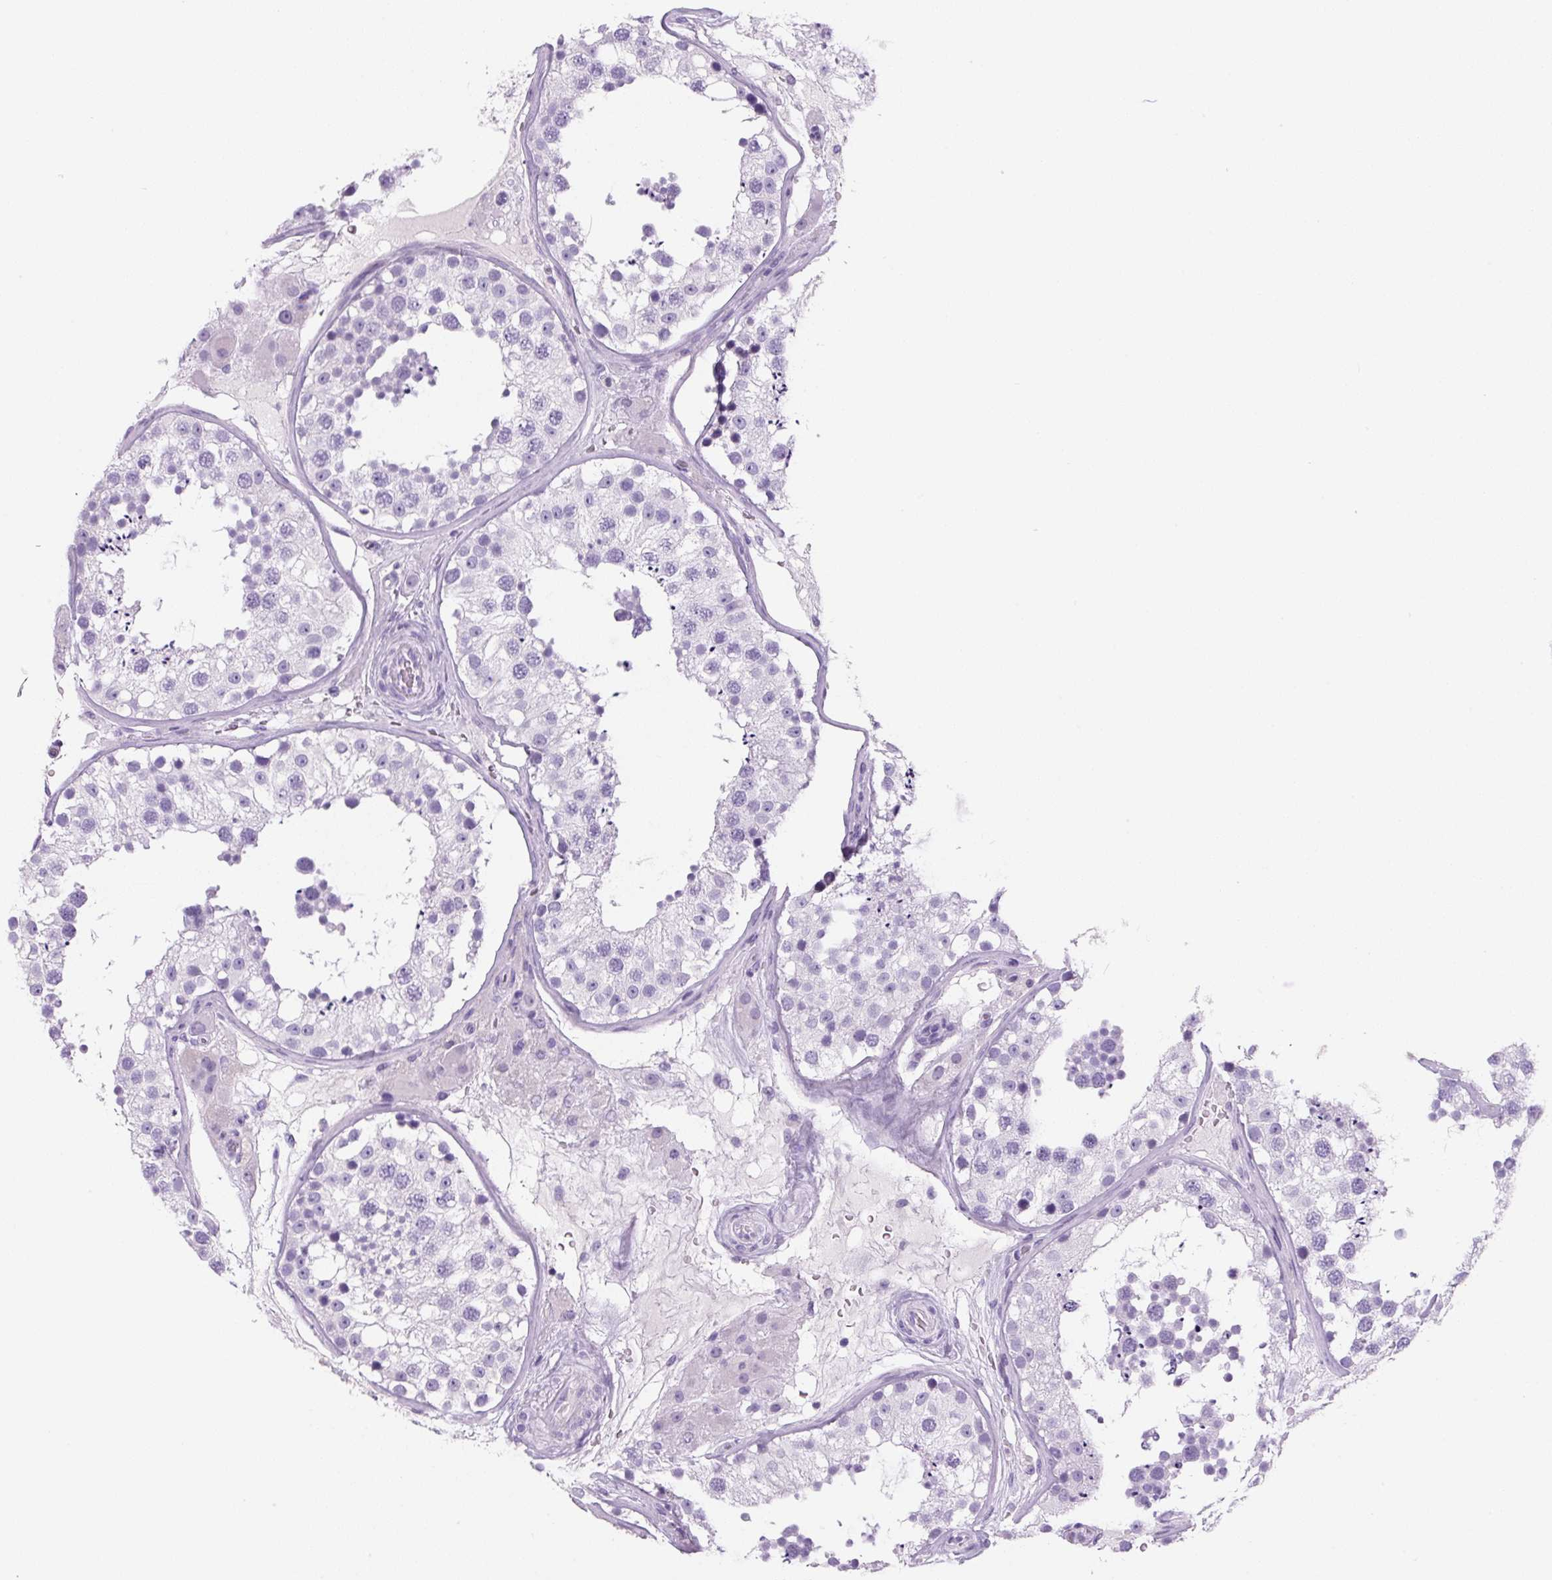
{"staining": {"intensity": "negative", "quantity": "none", "location": "none"}, "tissue": "testis", "cell_type": "Cells in seminiferous ducts", "image_type": "normal", "snomed": [{"axis": "morphology", "description": "Normal tissue, NOS"}, {"axis": "topography", "description": "Testis"}], "caption": "IHC micrograph of benign human testis stained for a protein (brown), which shows no expression in cells in seminiferous ducts. Nuclei are stained in blue.", "gene": "PRRT1", "patient": {"sex": "male", "age": 26}}